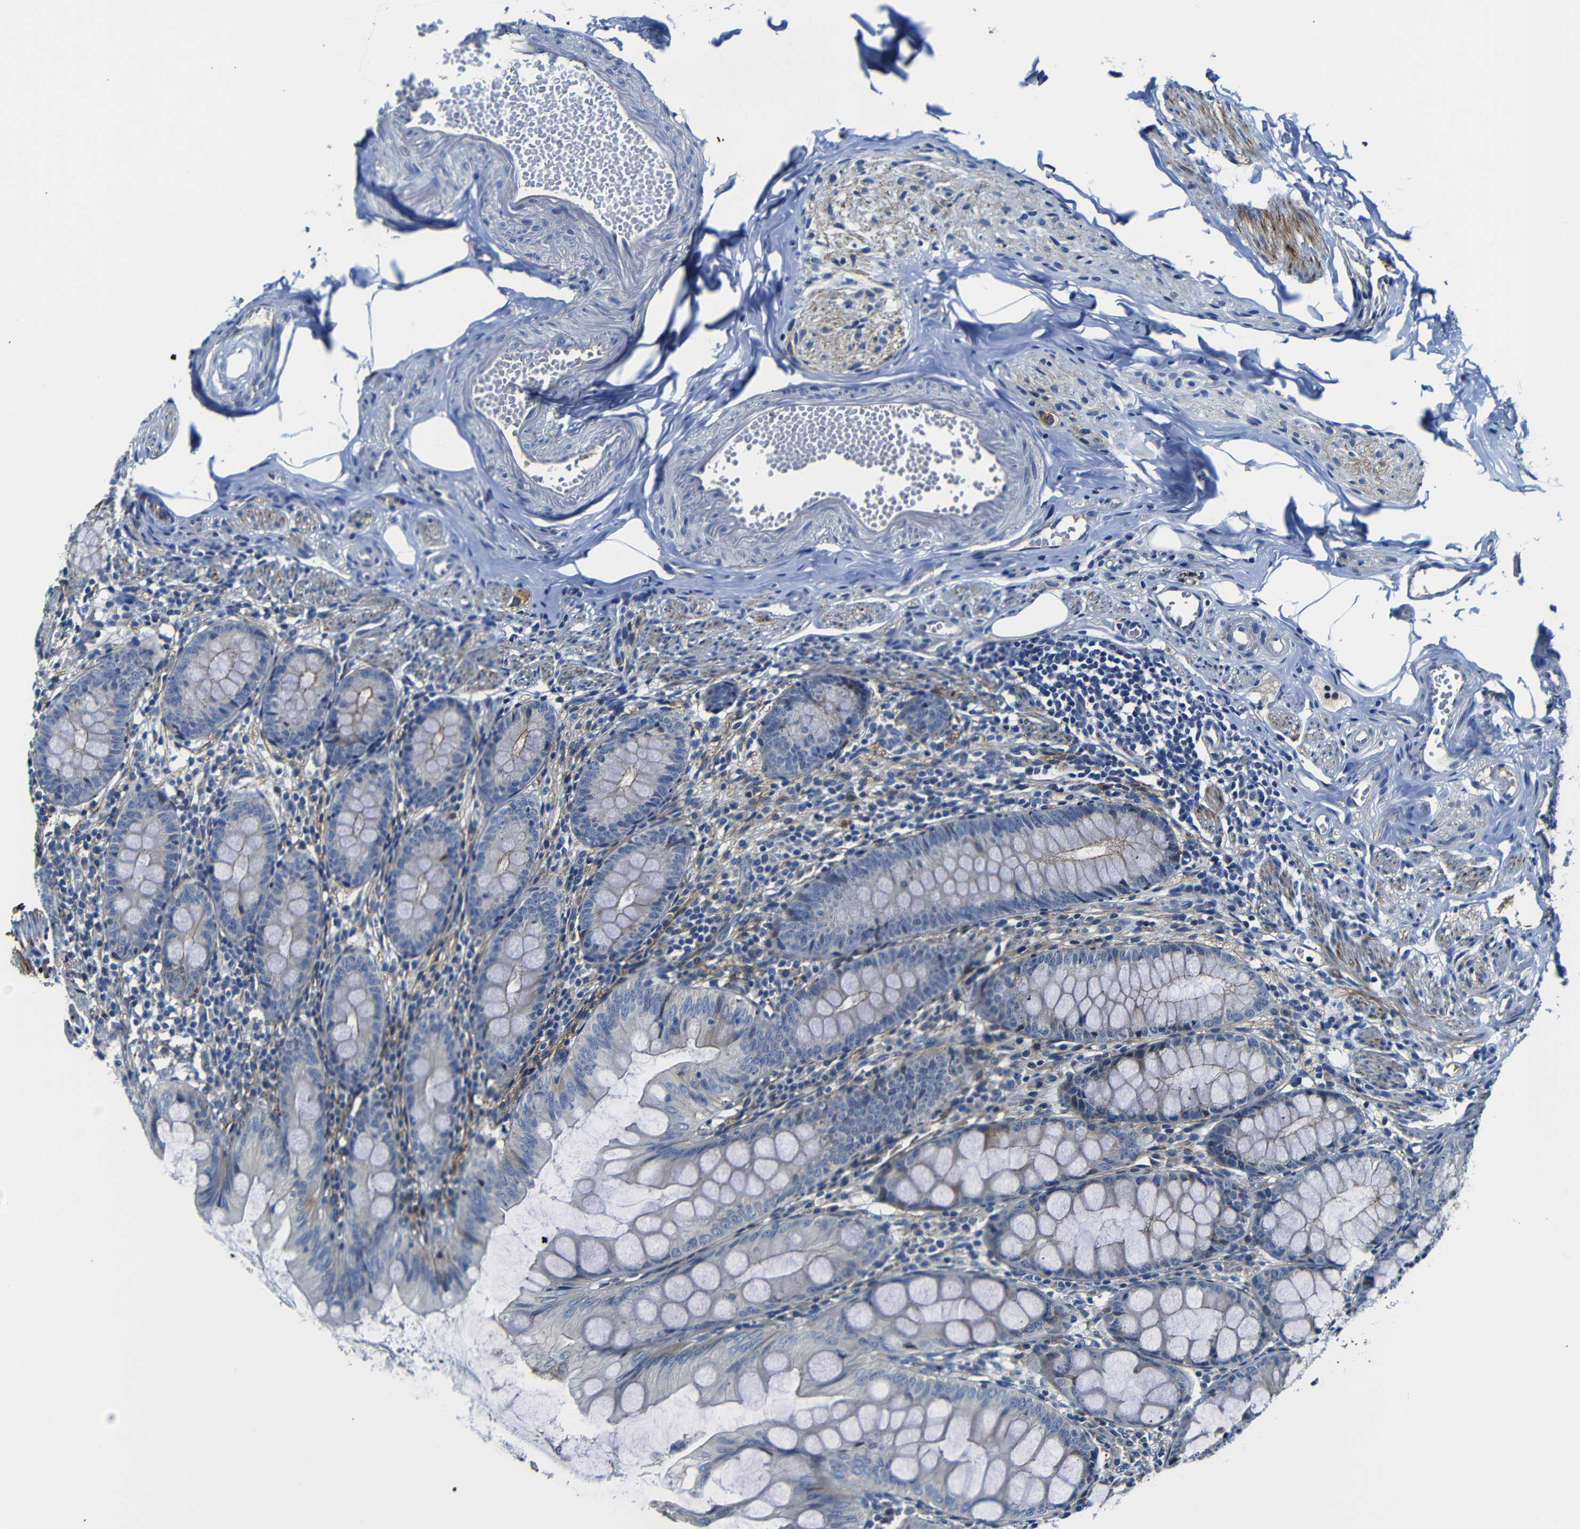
{"staining": {"intensity": "moderate", "quantity": "<25%", "location": "cytoplasmic/membranous"}, "tissue": "appendix", "cell_type": "Glandular cells", "image_type": "normal", "snomed": [{"axis": "morphology", "description": "Normal tissue, NOS"}, {"axis": "topography", "description": "Appendix"}], "caption": "Human appendix stained for a protein (brown) reveals moderate cytoplasmic/membranous positive staining in about <25% of glandular cells.", "gene": "AFDN", "patient": {"sex": "female", "age": 77}}